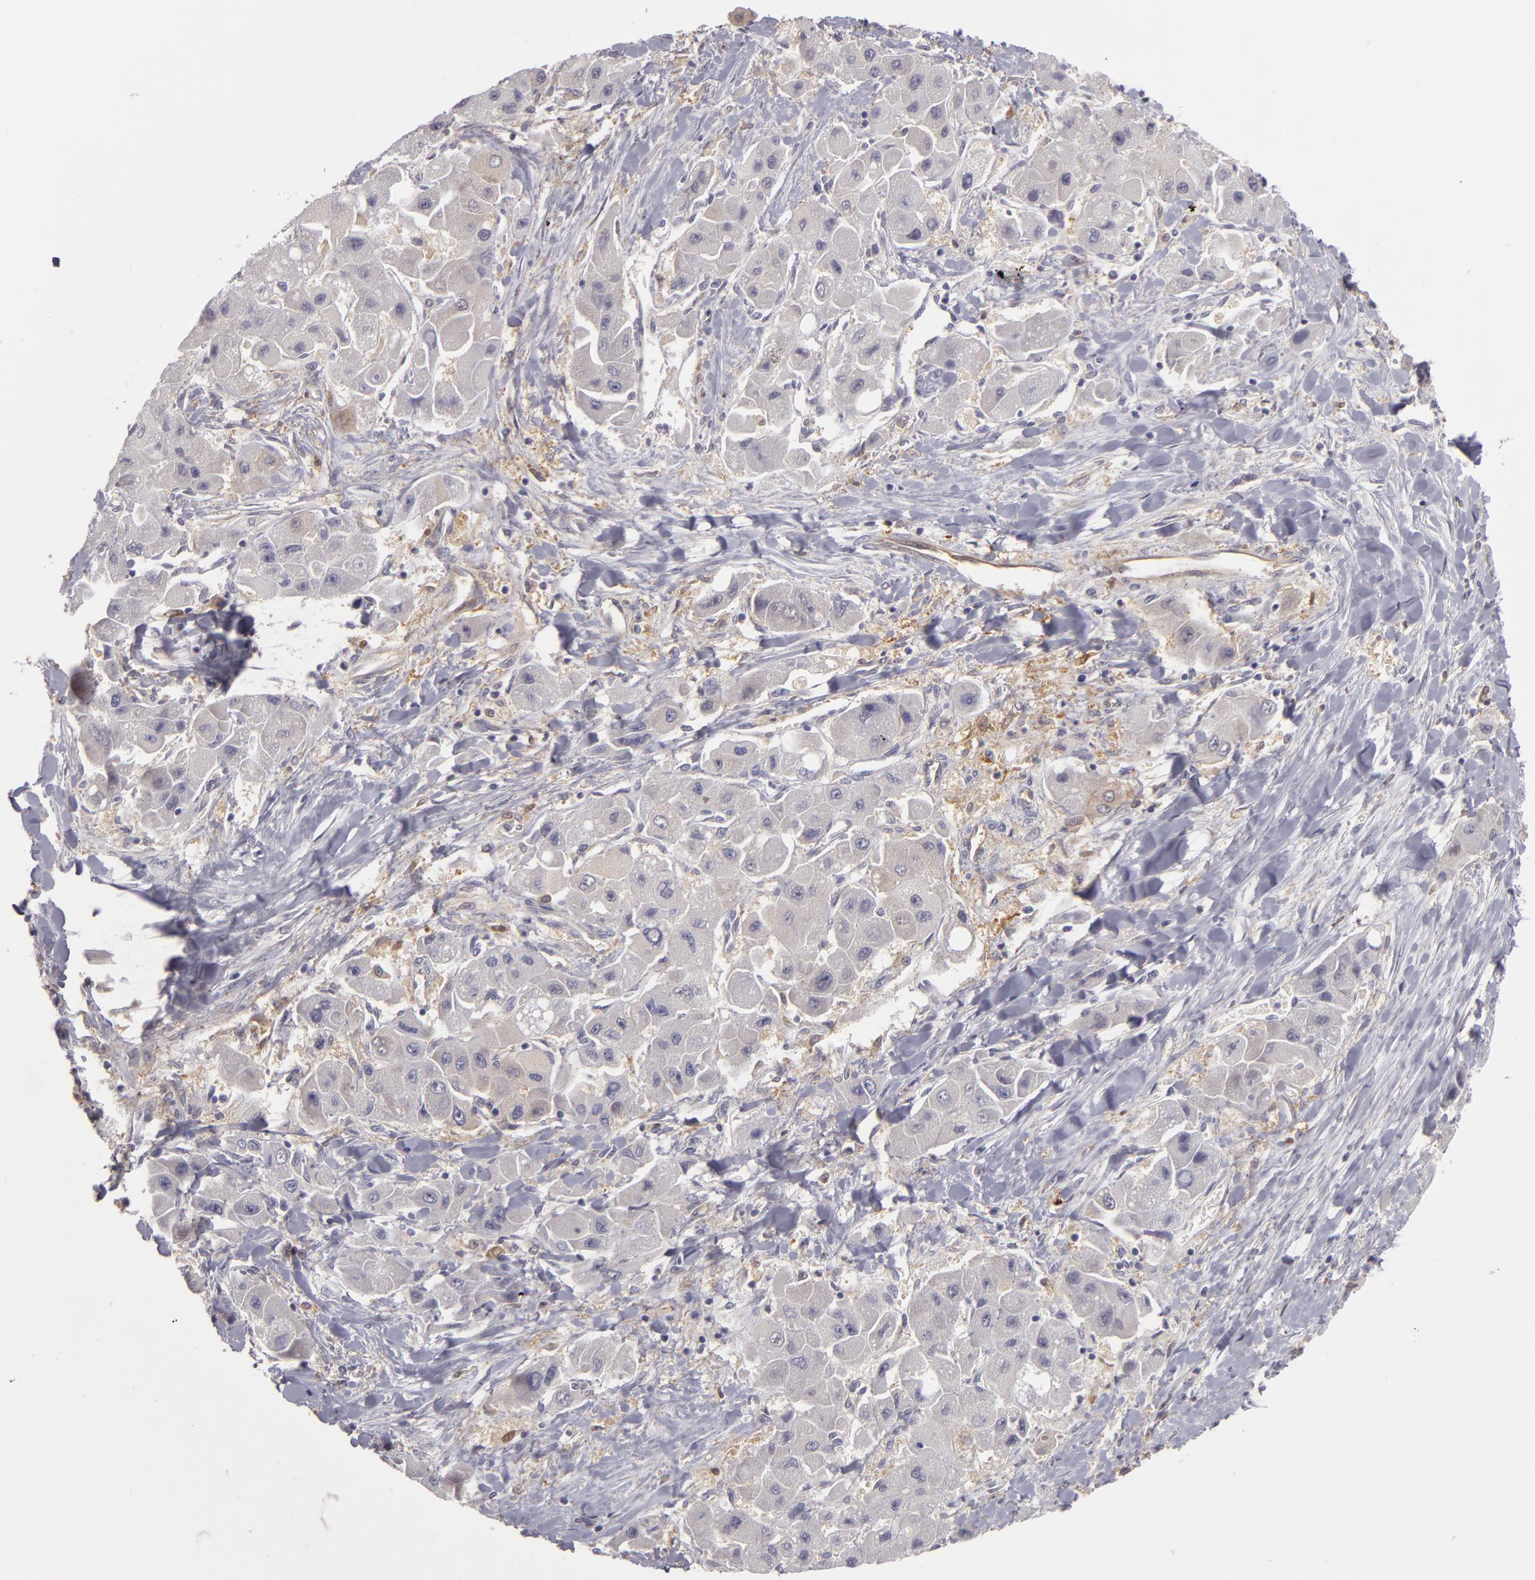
{"staining": {"intensity": "negative", "quantity": "none", "location": "none"}, "tissue": "liver cancer", "cell_type": "Tumor cells", "image_type": "cancer", "snomed": [{"axis": "morphology", "description": "Carcinoma, Hepatocellular, NOS"}, {"axis": "topography", "description": "Liver"}], "caption": "A photomicrograph of hepatocellular carcinoma (liver) stained for a protein reveals no brown staining in tumor cells.", "gene": "ZNF229", "patient": {"sex": "male", "age": 24}}